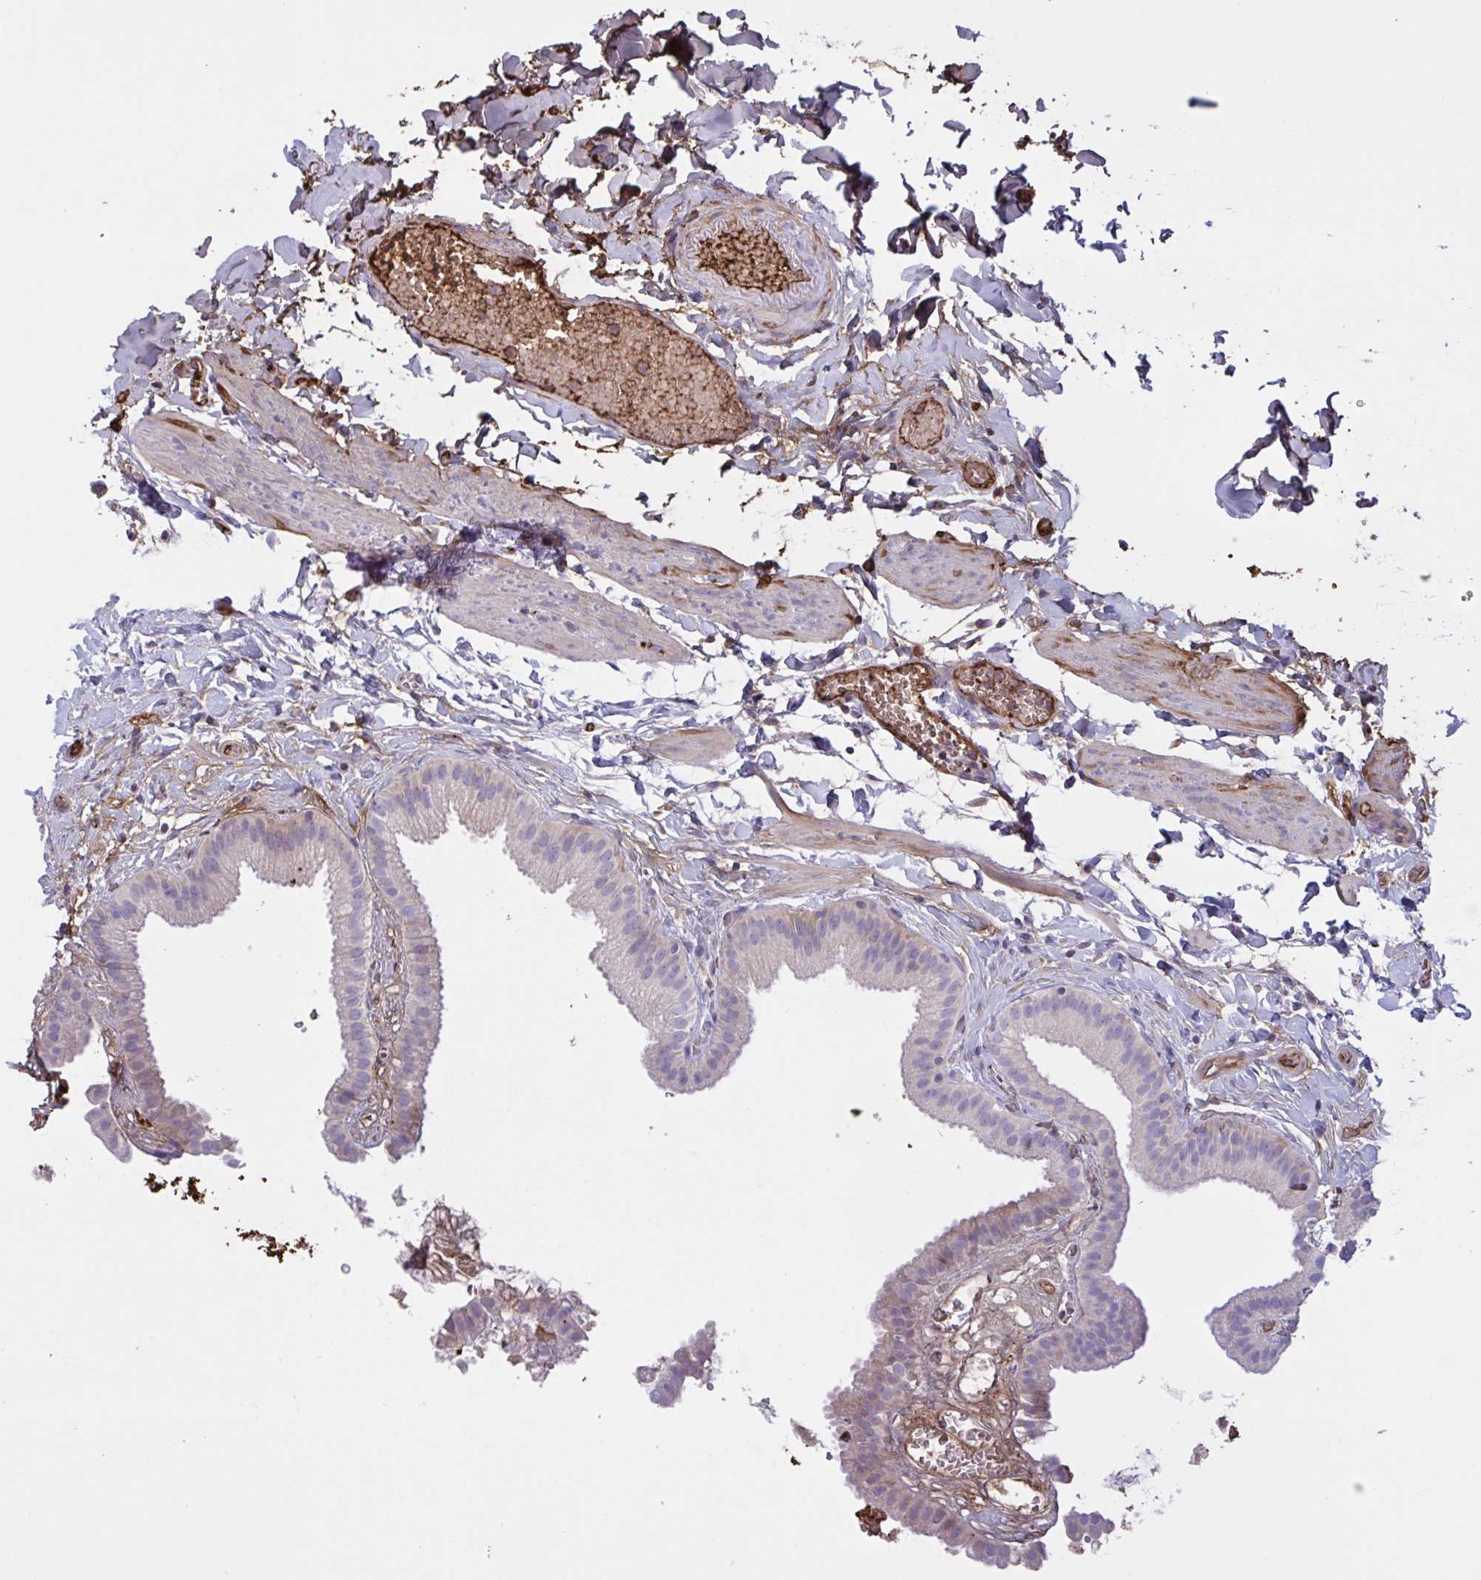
{"staining": {"intensity": "negative", "quantity": "none", "location": "none"}, "tissue": "gallbladder", "cell_type": "Glandular cells", "image_type": "normal", "snomed": [{"axis": "morphology", "description": "Normal tissue, NOS"}, {"axis": "topography", "description": "Gallbladder"}], "caption": "DAB immunohistochemical staining of normal human gallbladder demonstrates no significant staining in glandular cells.", "gene": "IL1R1", "patient": {"sex": "female", "age": 63}}